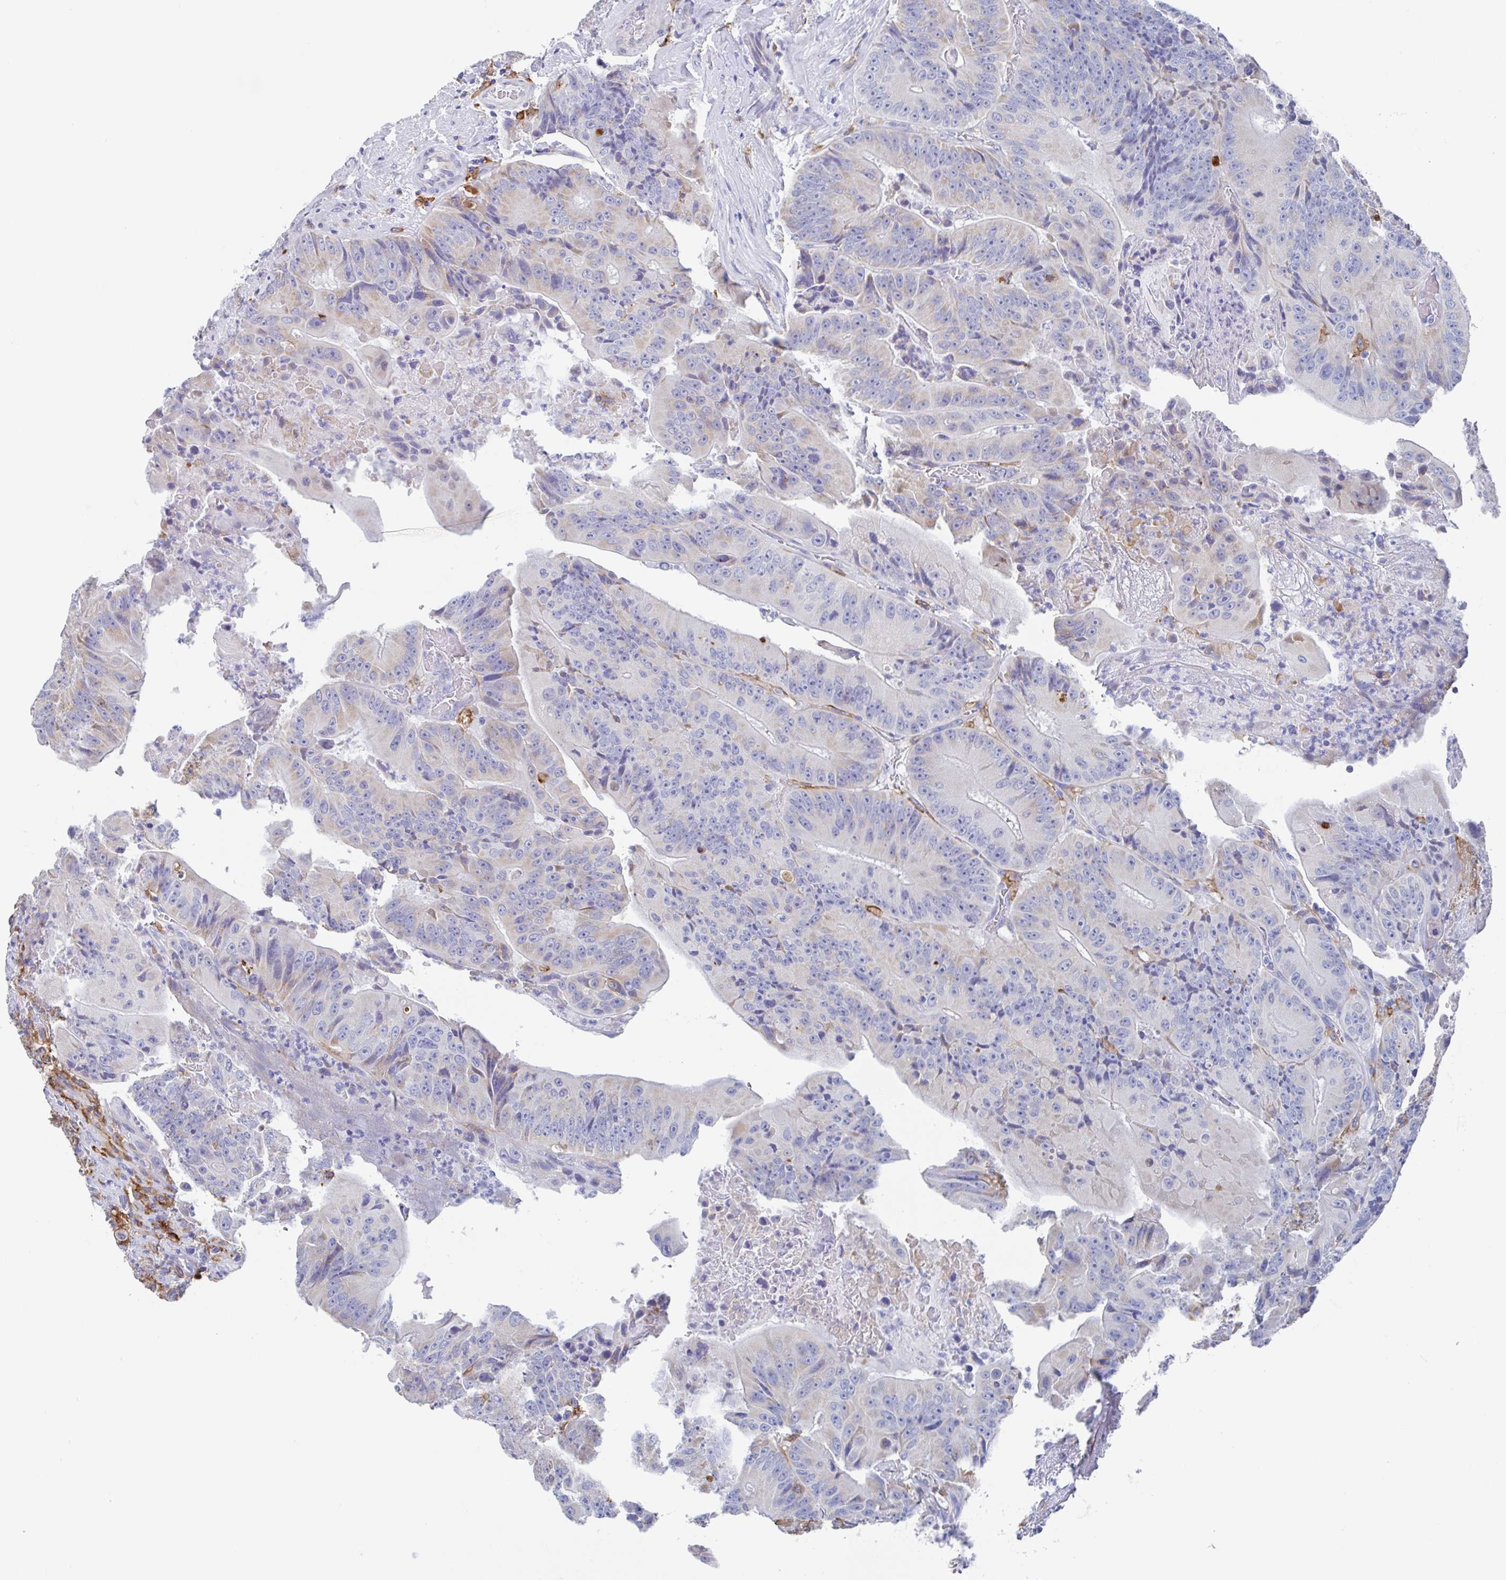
{"staining": {"intensity": "weak", "quantity": "<25%", "location": "cytoplasmic/membranous"}, "tissue": "colorectal cancer", "cell_type": "Tumor cells", "image_type": "cancer", "snomed": [{"axis": "morphology", "description": "Adenocarcinoma, NOS"}, {"axis": "topography", "description": "Colon"}], "caption": "High magnification brightfield microscopy of colorectal cancer (adenocarcinoma) stained with DAB (brown) and counterstained with hematoxylin (blue): tumor cells show no significant staining.", "gene": "FCGR3A", "patient": {"sex": "female", "age": 86}}